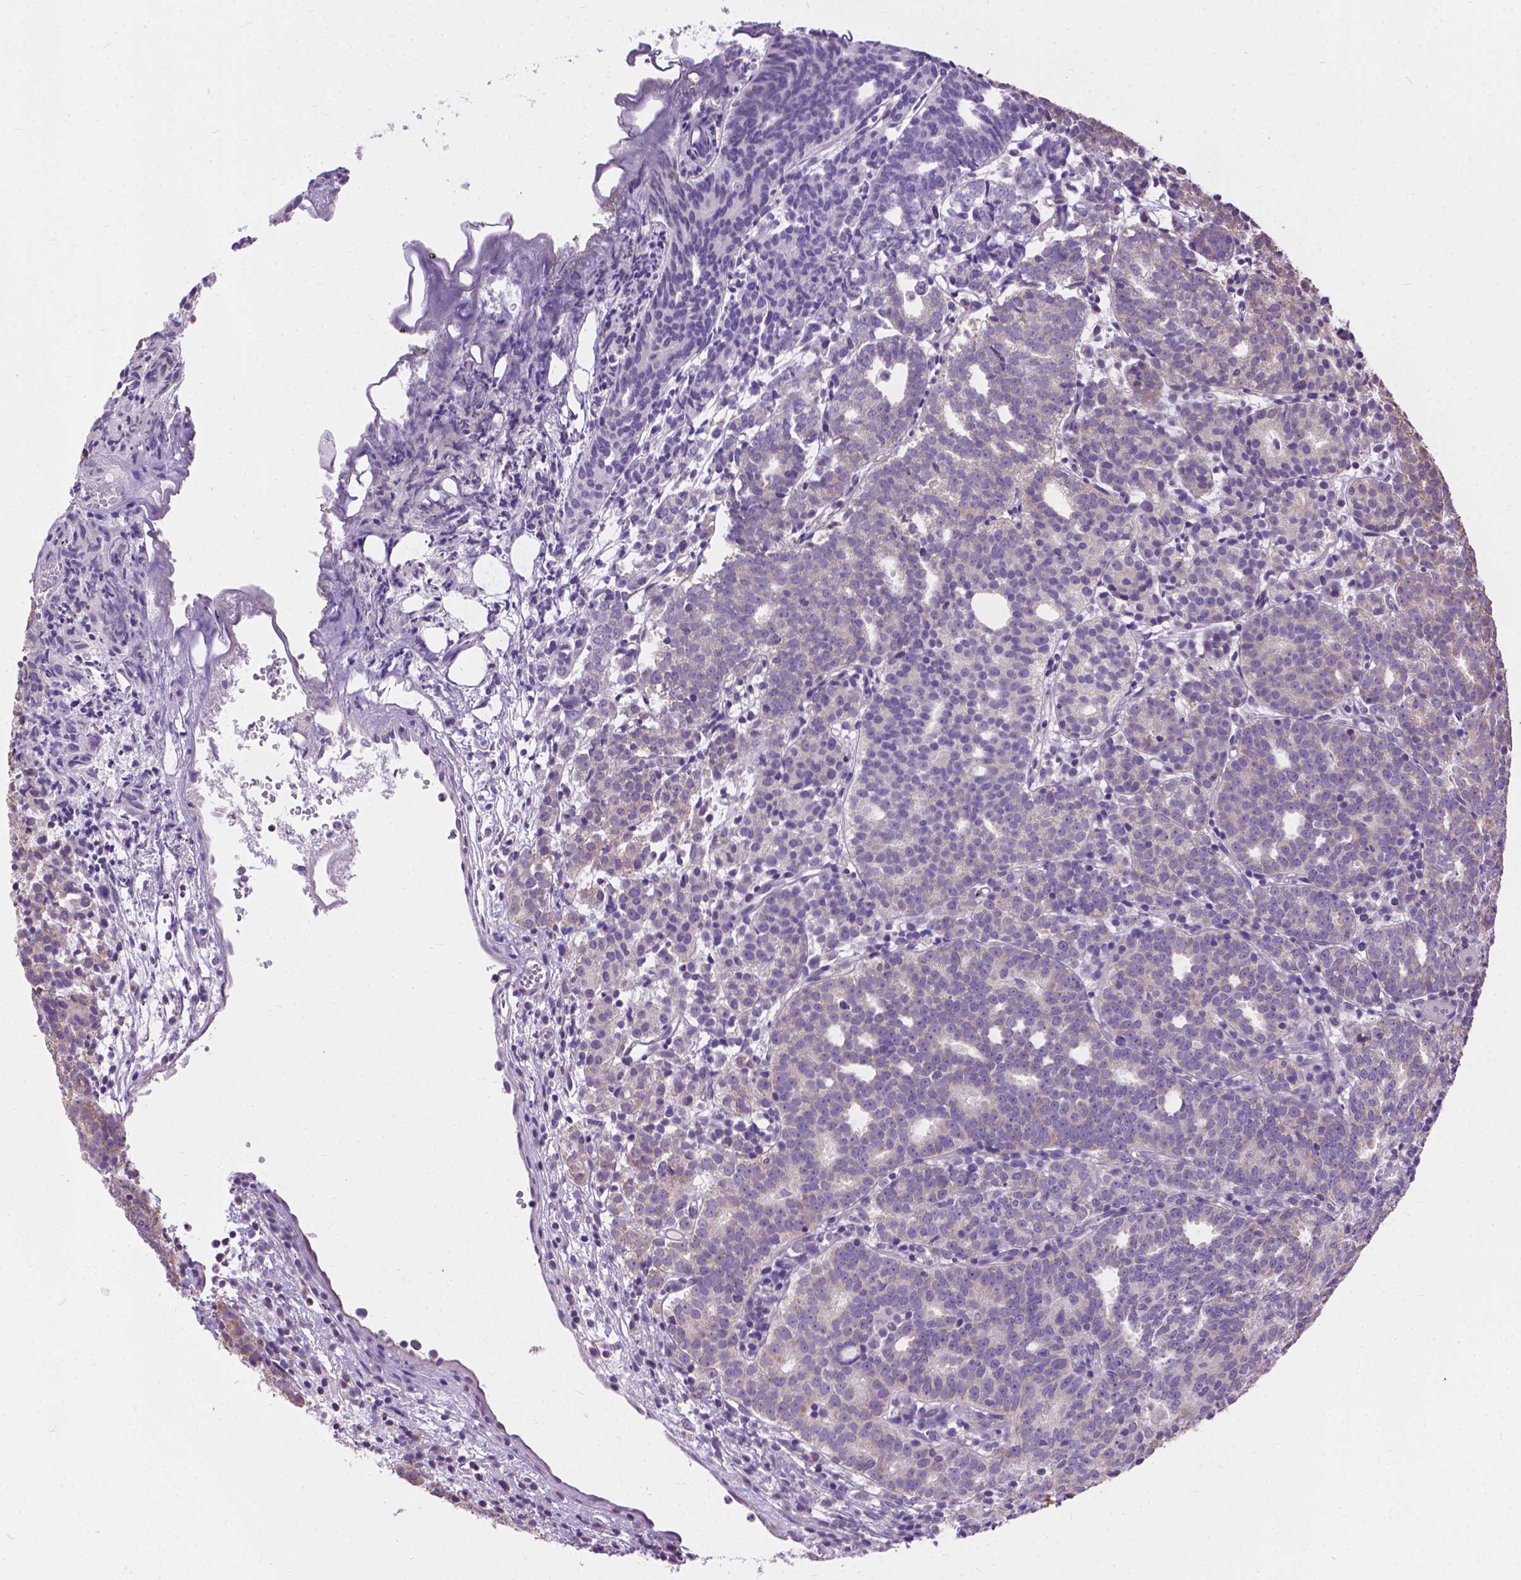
{"staining": {"intensity": "negative", "quantity": "none", "location": "none"}, "tissue": "prostate cancer", "cell_type": "Tumor cells", "image_type": "cancer", "snomed": [{"axis": "morphology", "description": "Adenocarcinoma, High grade"}, {"axis": "topography", "description": "Prostate"}], "caption": "A histopathology image of human prostate cancer is negative for staining in tumor cells.", "gene": "SYN1", "patient": {"sex": "male", "age": 53}}